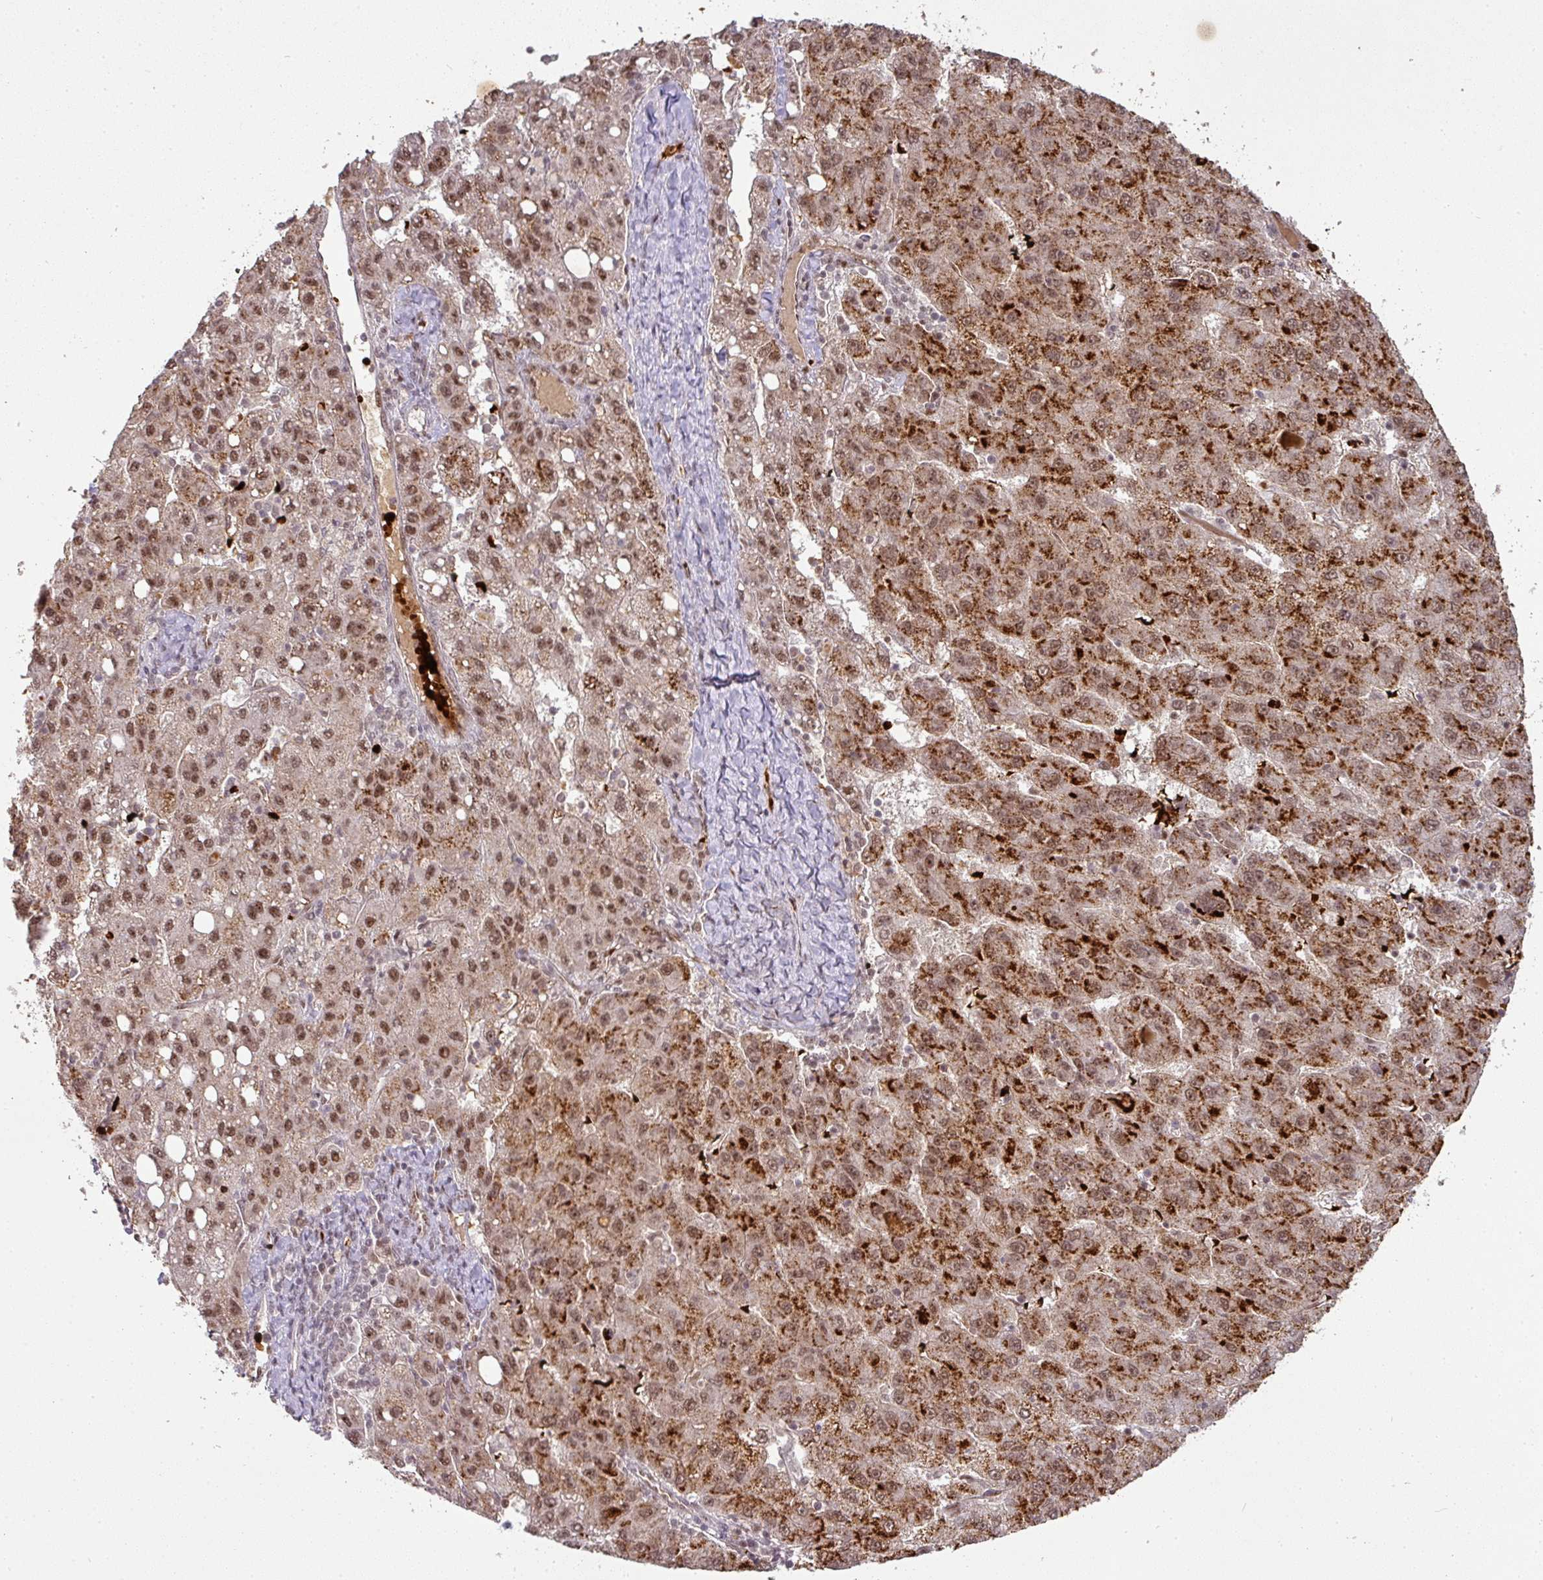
{"staining": {"intensity": "moderate", "quantity": ">75%", "location": "cytoplasmic/membranous,nuclear"}, "tissue": "liver cancer", "cell_type": "Tumor cells", "image_type": "cancer", "snomed": [{"axis": "morphology", "description": "Carcinoma, Hepatocellular, NOS"}, {"axis": "topography", "description": "Liver"}], "caption": "The photomicrograph reveals staining of liver hepatocellular carcinoma, revealing moderate cytoplasmic/membranous and nuclear protein positivity (brown color) within tumor cells.", "gene": "NEIL1", "patient": {"sex": "female", "age": 82}}